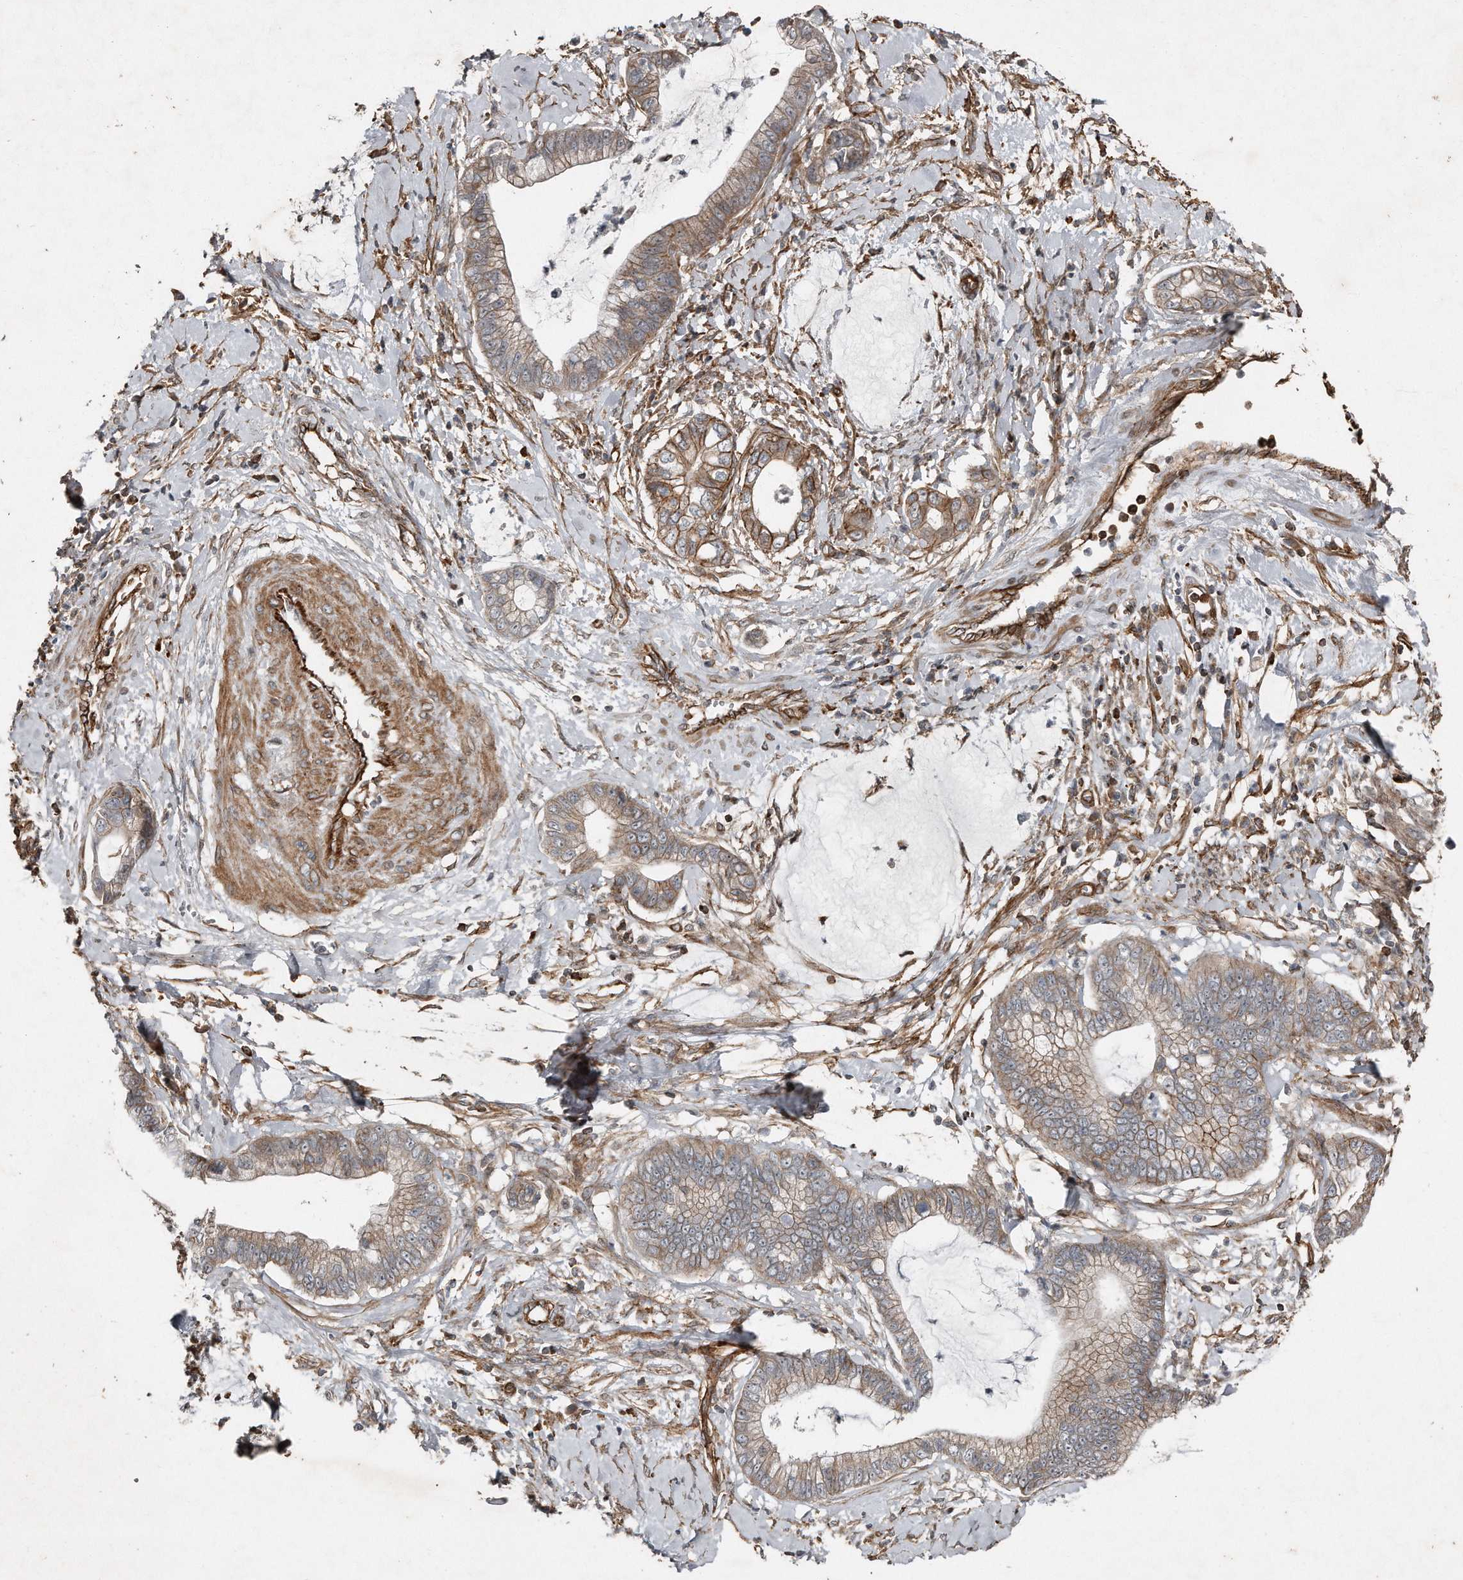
{"staining": {"intensity": "moderate", "quantity": ">75%", "location": "cytoplasmic/membranous"}, "tissue": "cervical cancer", "cell_type": "Tumor cells", "image_type": "cancer", "snomed": [{"axis": "morphology", "description": "Adenocarcinoma, NOS"}, {"axis": "topography", "description": "Cervix"}], "caption": "Protein expression by immunohistochemistry (IHC) shows moderate cytoplasmic/membranous staining in about >75% of tumor cells in adenocarcinoma (cervical).", "gene": "SNAP47", "patient": {"sex": "female", "age": 44}}